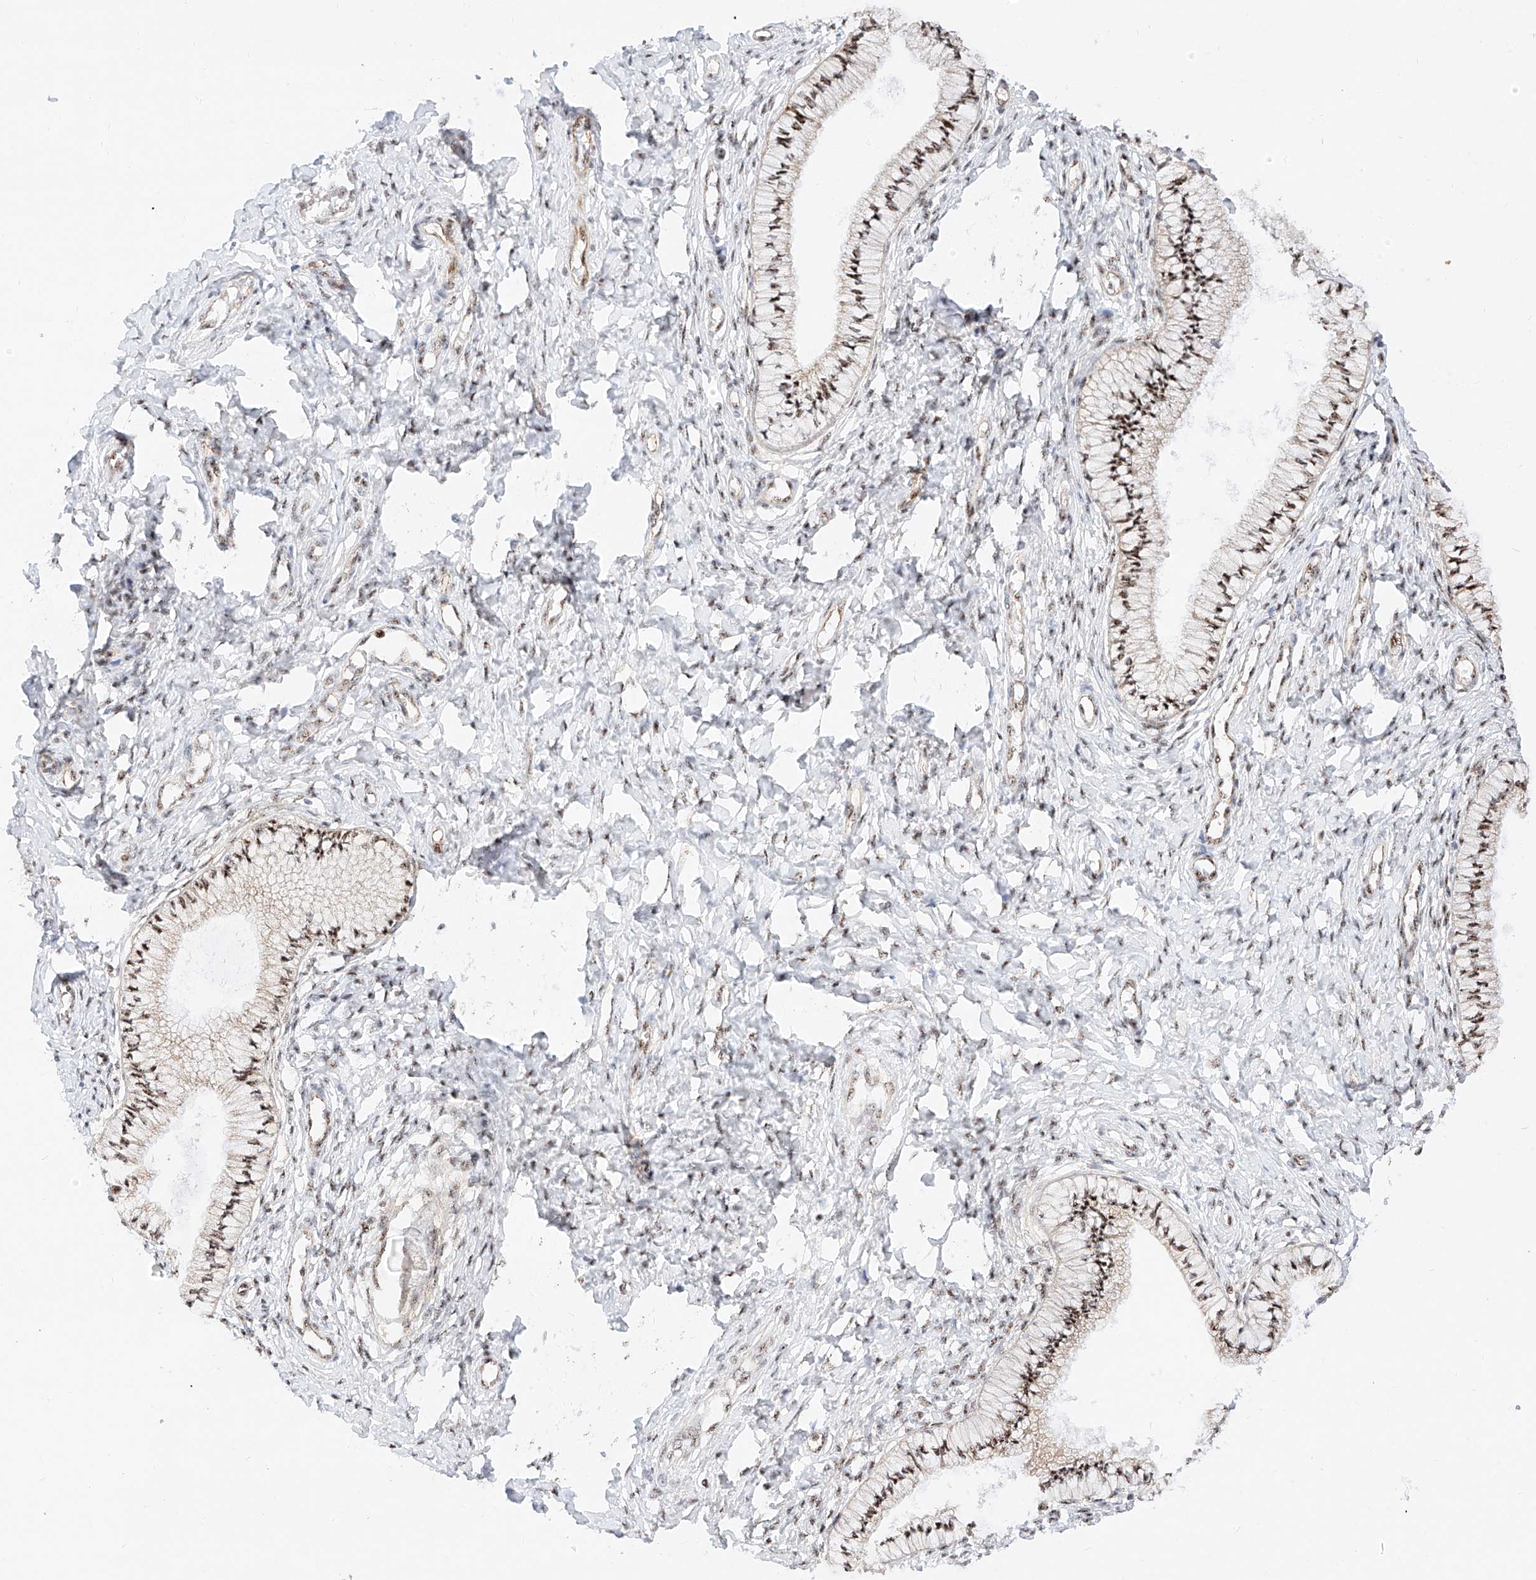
{"staining": {"intensity": "strong", "quantity": "25%-75%", "location": "nuclear"}, "tissue": "cervix", "cell_type": "Glandular cells", "image_type": "normal", "snomed": [{"axis": "morphology", "description": "Normal tissue, NOS"}, {"axis": "topography", "description": "Cervix"}], "caption": "A high amount of strong nuclear expression is identified in about 25%-75% of glandular cells in normal cervix. (DAB (3,3'-diaminobenzidine) = brown stain, brightfield microscopy at high magnification).", "gene": "ATXN7L2", "patient": {"sex": "female", "age": 36}}